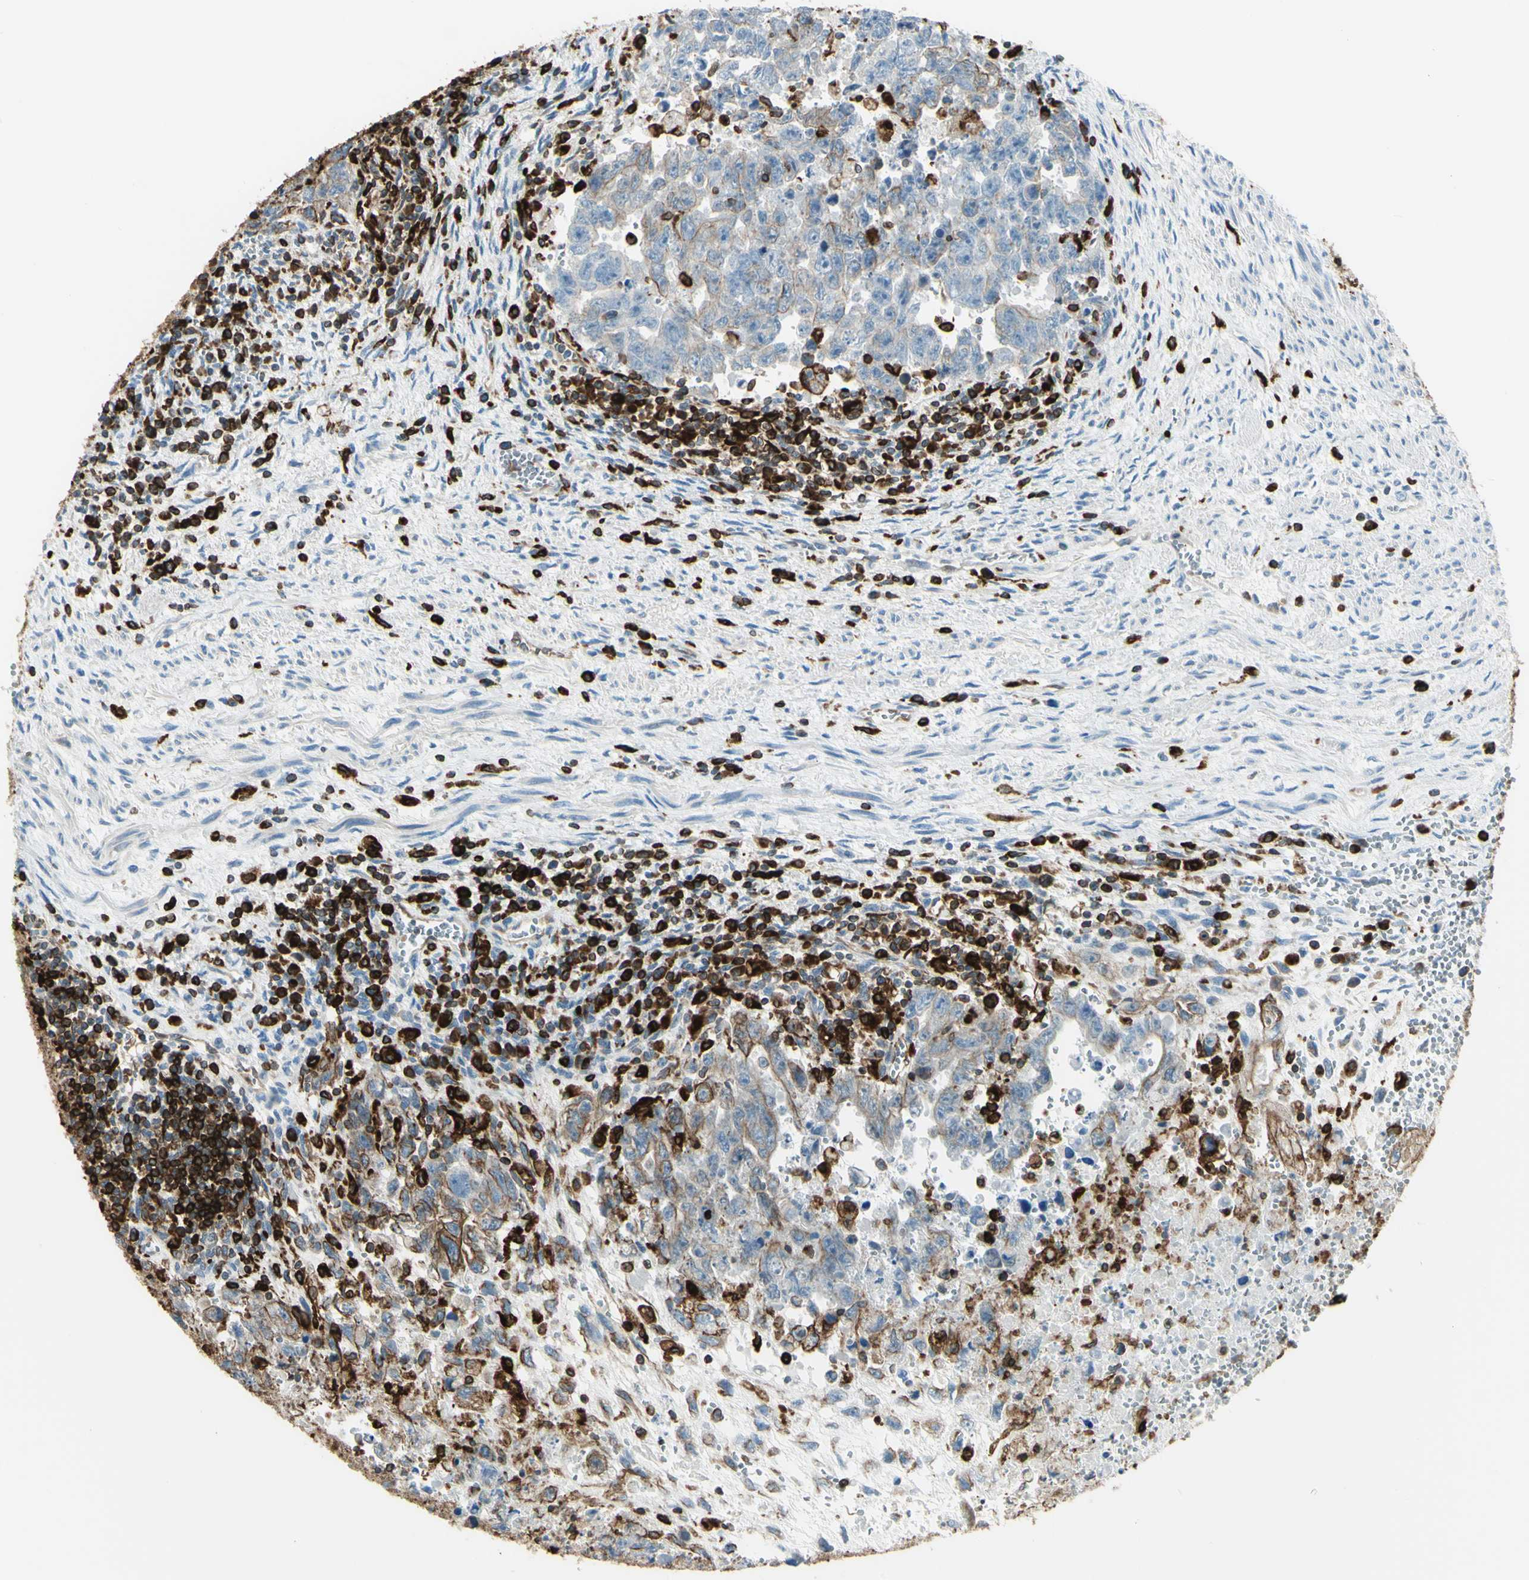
{"staining": {"intensity": "negative", "quantity": "none", "location": "none"}, "tissue": "testis cancer", "cell_type": "Tumor cells", "image_type": "cancer", "snomed": [{"axis": "morphology", "description": "Carcinoma, Embryonal, NOS"}, {"axis": "topography", "description": "Testis"}], "caption": "Tumor cells show no significant positivity in testis cancer.", "gene": "CD74", "patient": {"sex": "male", "age": 28}}